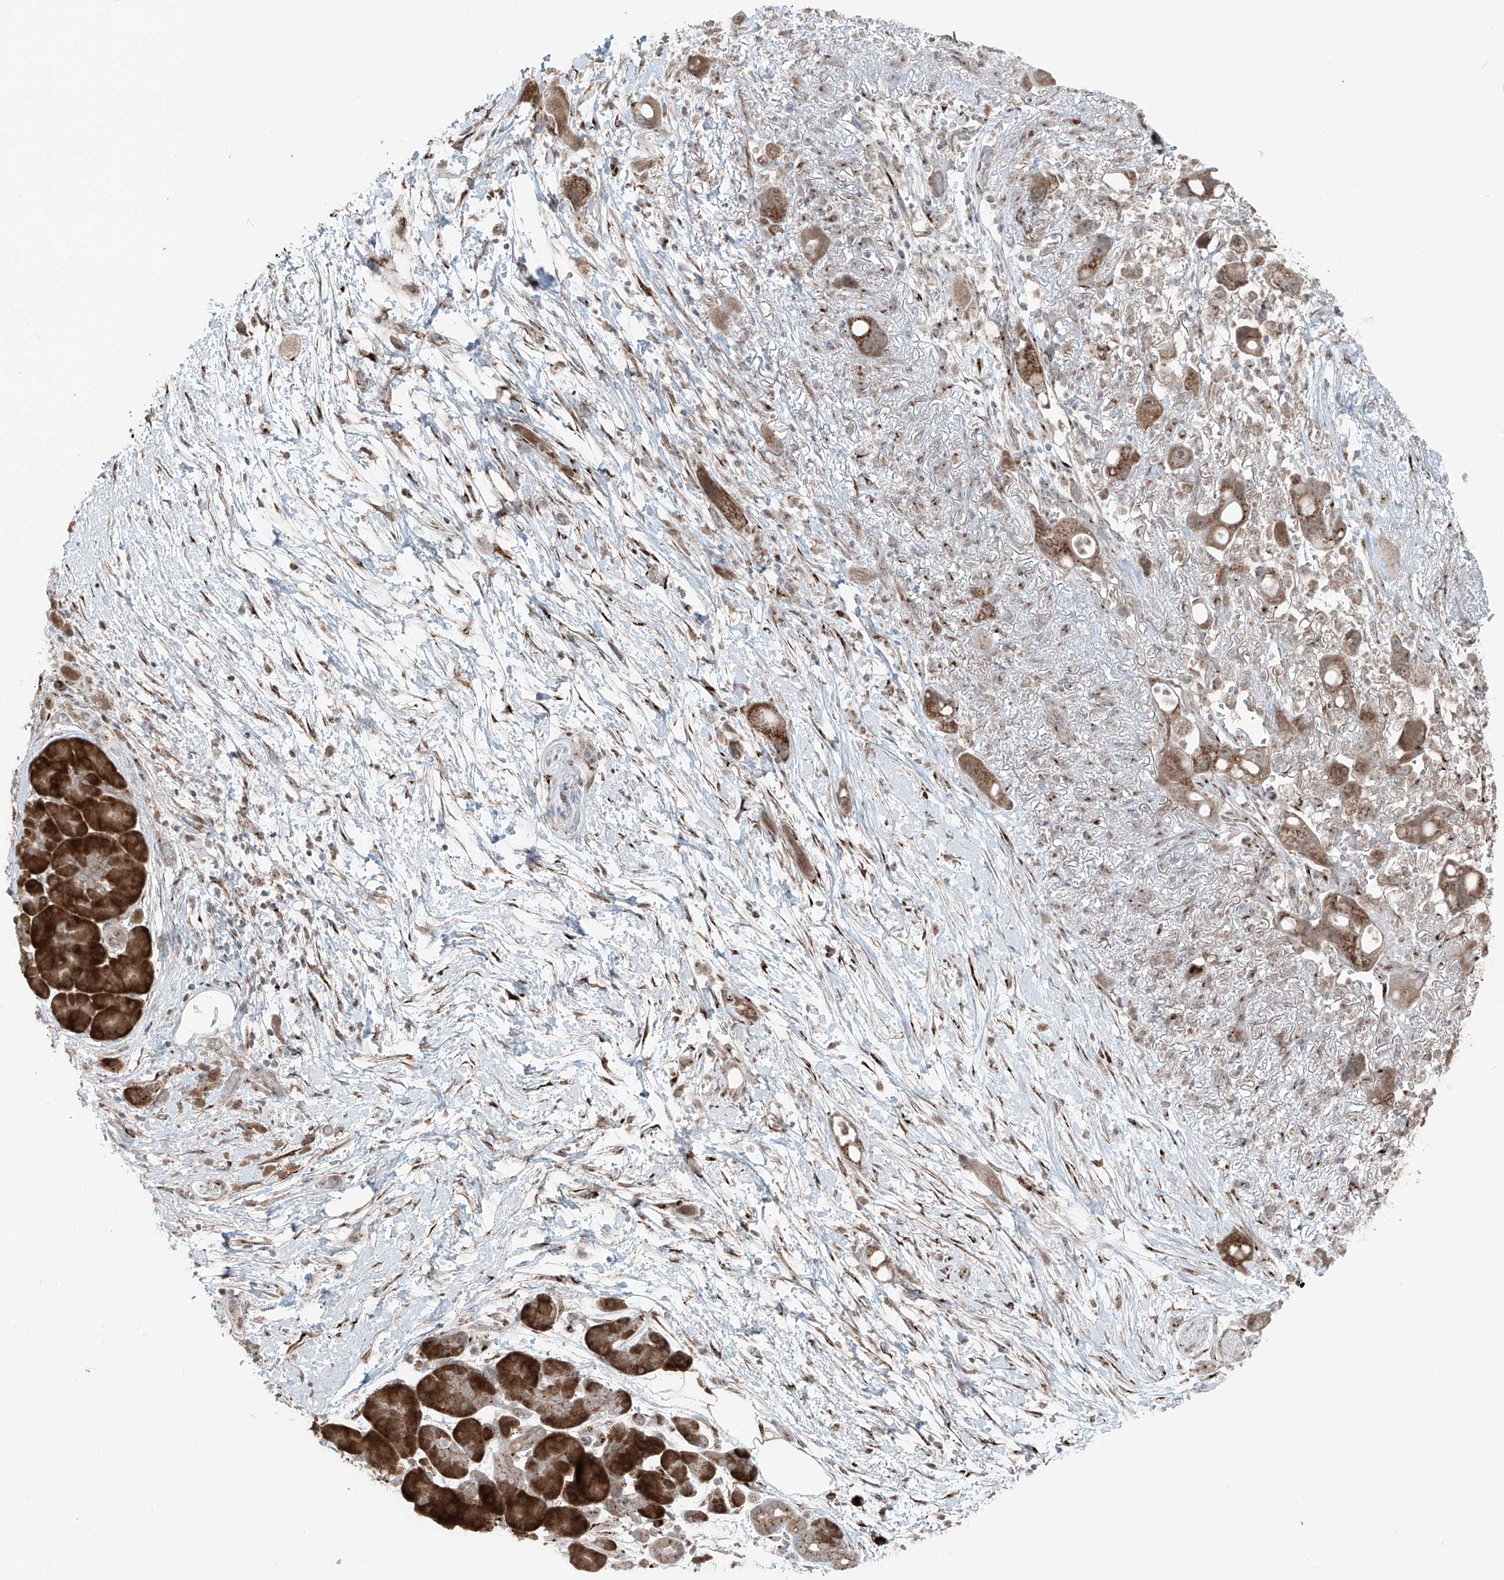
{"staining": {"intensity": "moderate", "quantity": ">75%", "location": "cytoplasmic/membranous"}, "tissue": "pancreatic cancer", "cell_type": "Tumor cells", "image_type": "cancer", "snomed": [{"axis": "morphology", "description": "Normal tissue, NOS"}, {"axis": "morphology", "description": "Adenocarcinoma, NOS"}, {"axis": "topography", "description": "Pancreas"}], "caption": "Tumor cells reveal medium levels of moderate cytoplasmic/membranous expression in about >75% of cells in pancreatic cancer. (Stains: DAB in brown, nuclei in blue, Microscopy: brightfield microscopy at high magnification).", "gene": "ERLEC1", "patient": {"sex": "female", "age": 68}}